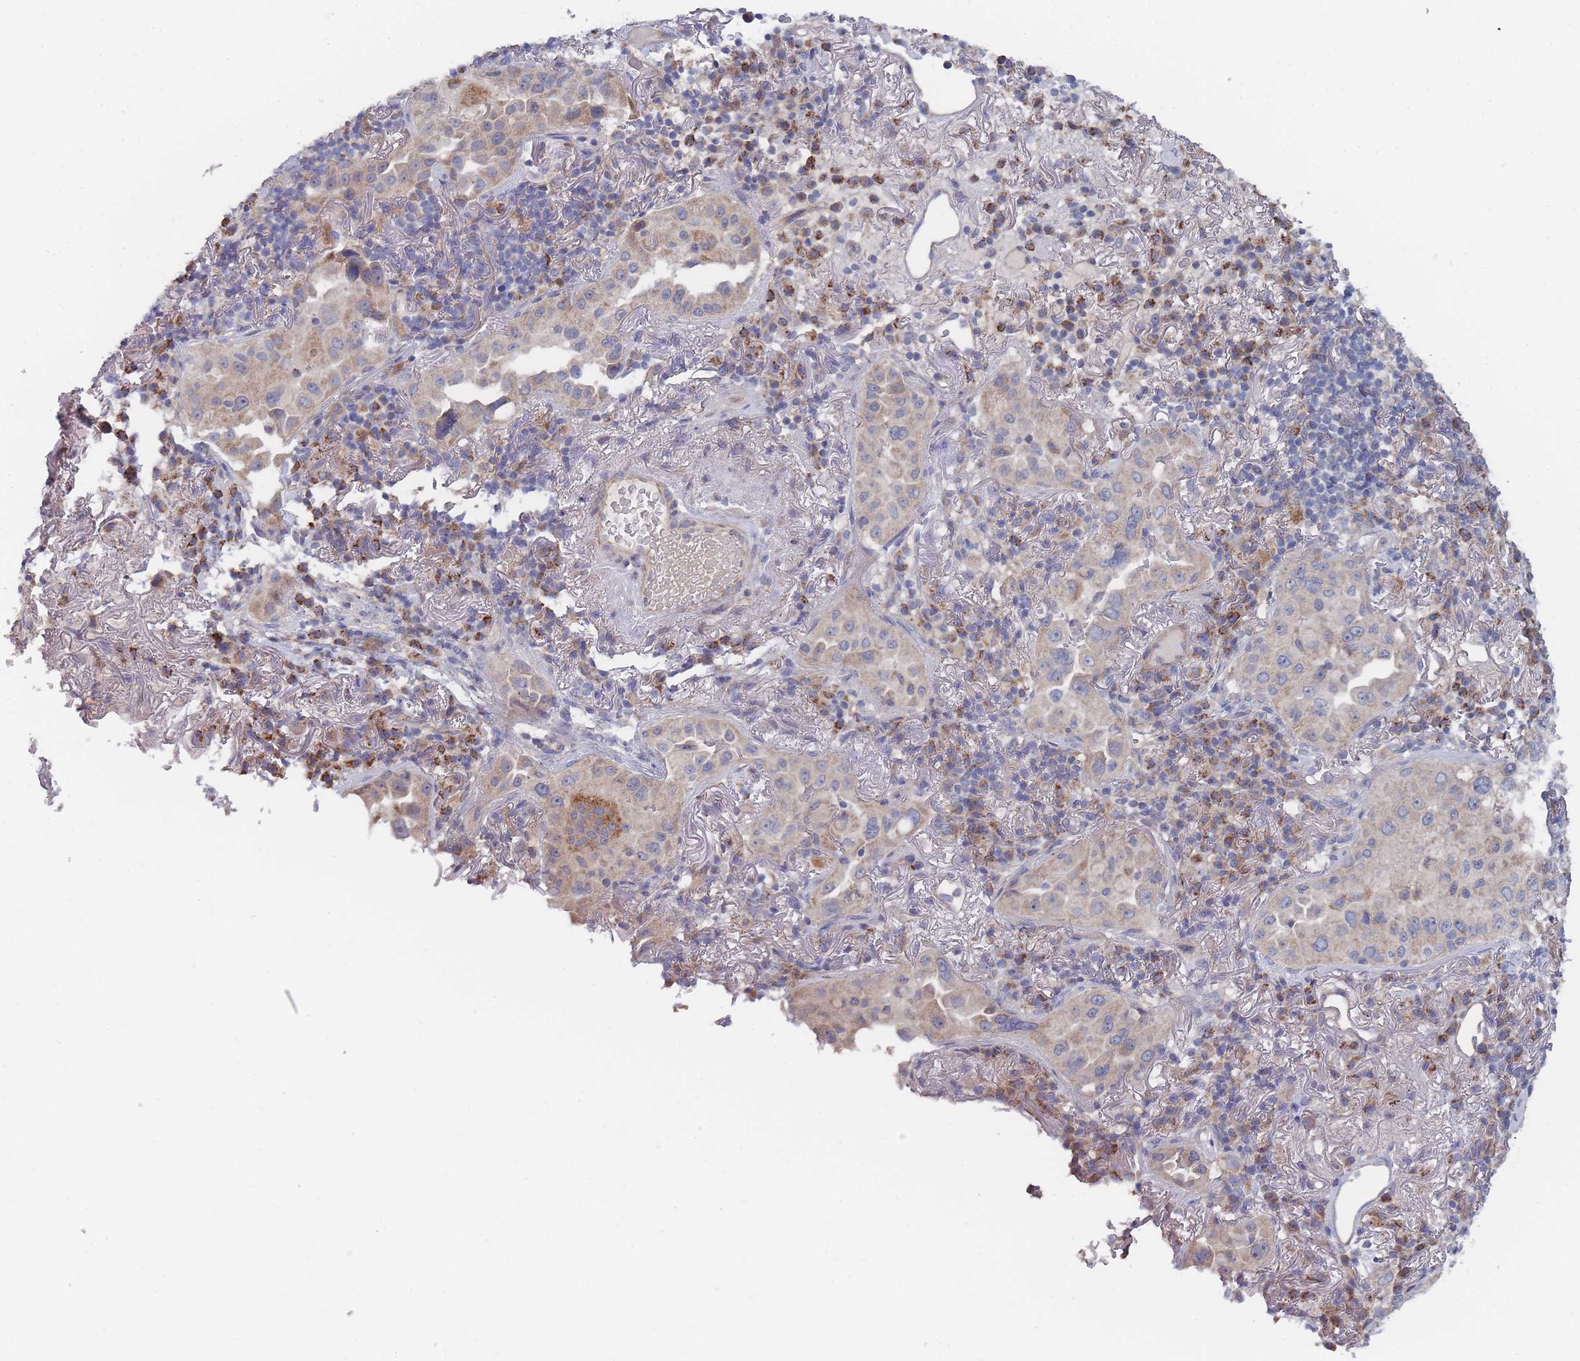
{"staining": {"intensity": "weak", "quantity": "25%-75%", "location": "cytoplasmic/membranous"}, "tissue": "lung cancer", "cell_type": "Tumor cells", "image_type": "cancer", "snomed": [{"axis": "morphology", "description": "Adenocarcinoma, NOS"}, {"axis": "topography", "description": "Lung"}], "caption": "Human adenocarcinoma (lung) stained for a protein (brown) demonstrates weak cytoplasmic/membranous positive staining in about 25%-75% of tumor cells.", "gene": "NUB1", "patient": {"sex": "female", "age": 69}}